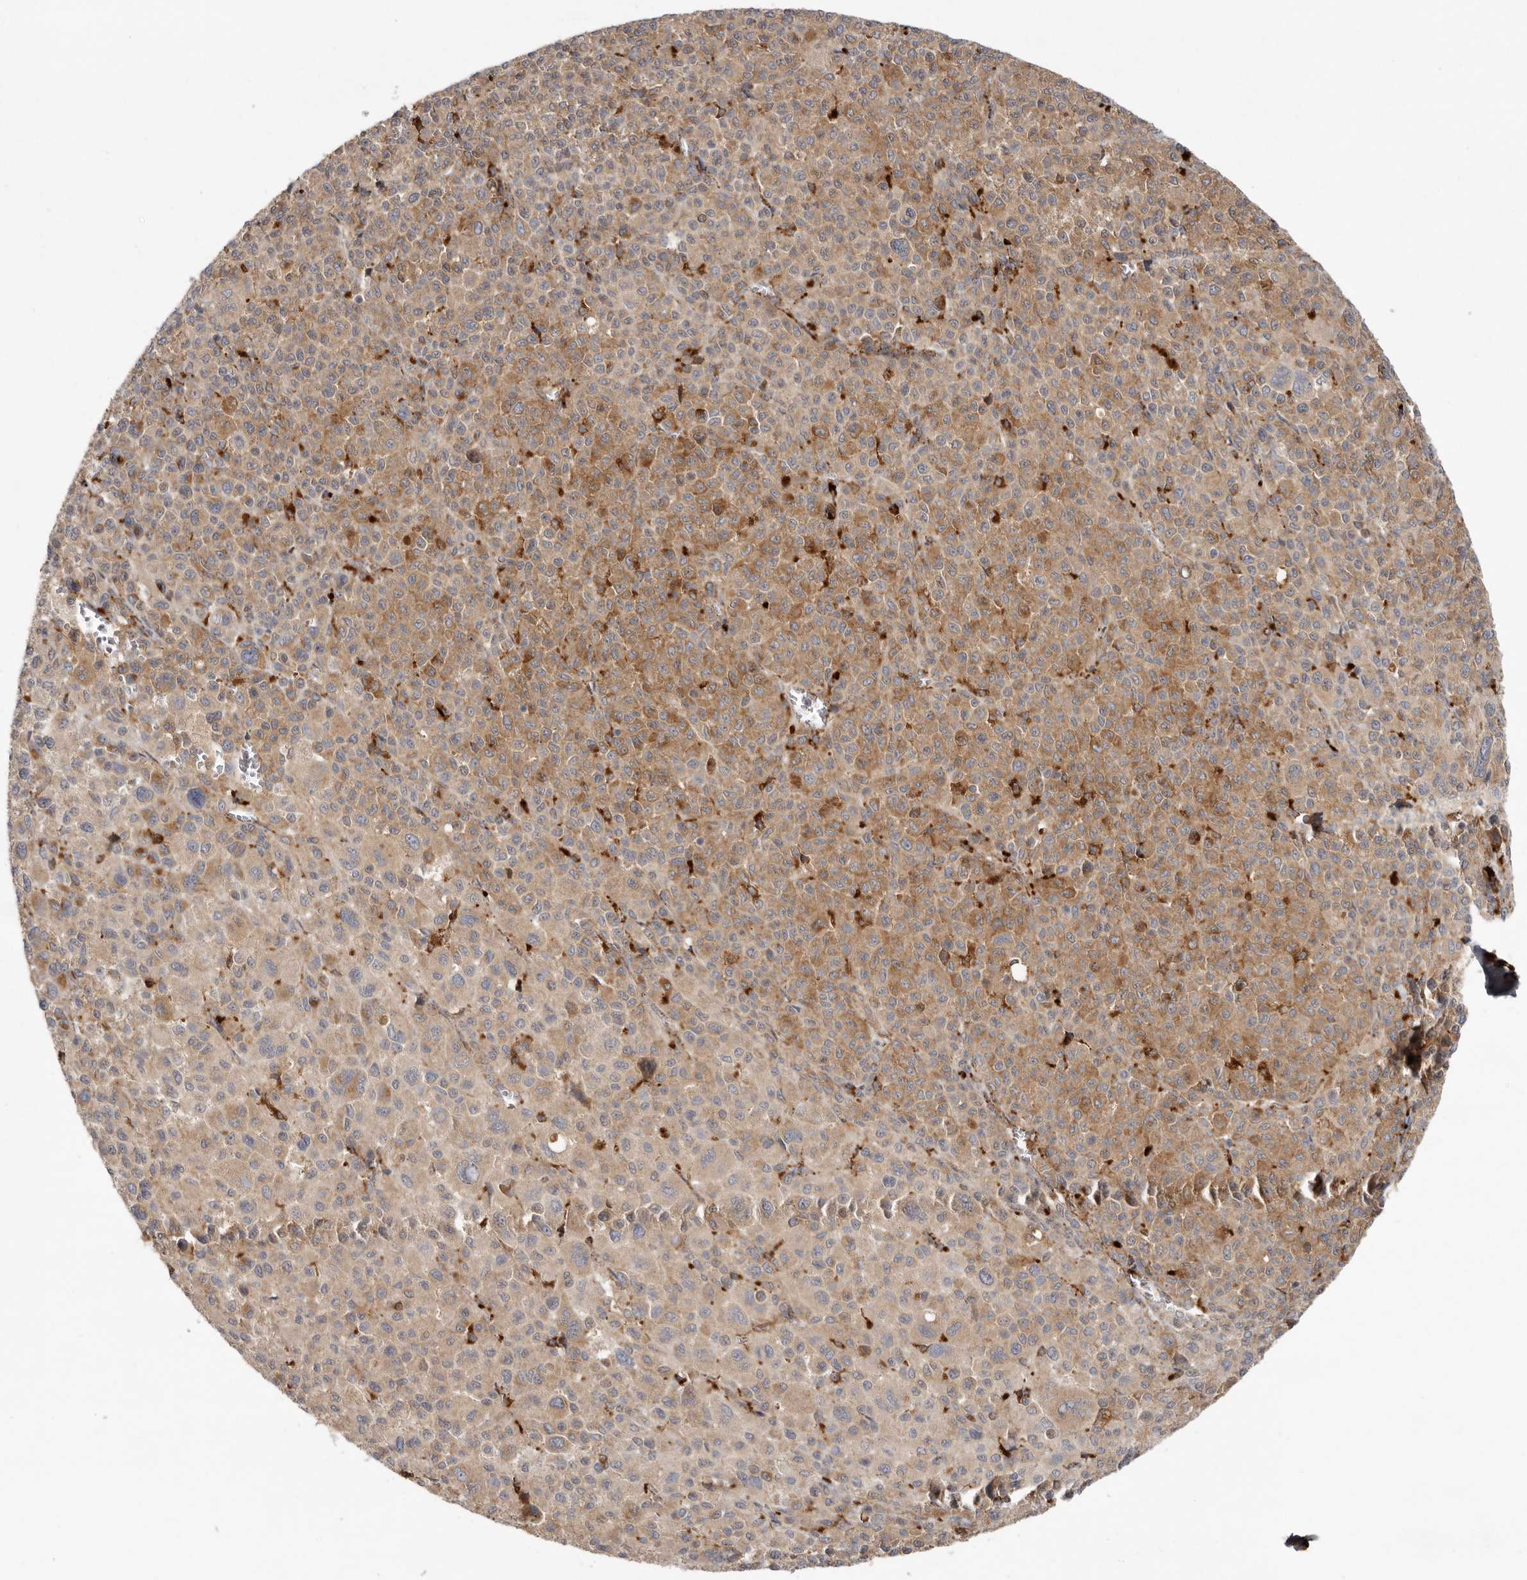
{"staining": {"intensity": "moderate", "quantity": ">75%", "location": "cytoplasmic/membranous"}, "tissue": "melanoma", "cell_type": "Tumor cells", "image_type": "cancer", "snomed": [{"axis": "morphology", "description": "Malignant melanoma, Metastatic site"}, {"axis": "topography", "description": "Skin"}], "caption": "A micrograph of human malignant melanoma (metastatic site) stained for a protein exhibits moderate cytoplasmic/membranous brown staining in tumor cells.", "gene": "GRN", "patient": {"sex": "female", "age": 74}}